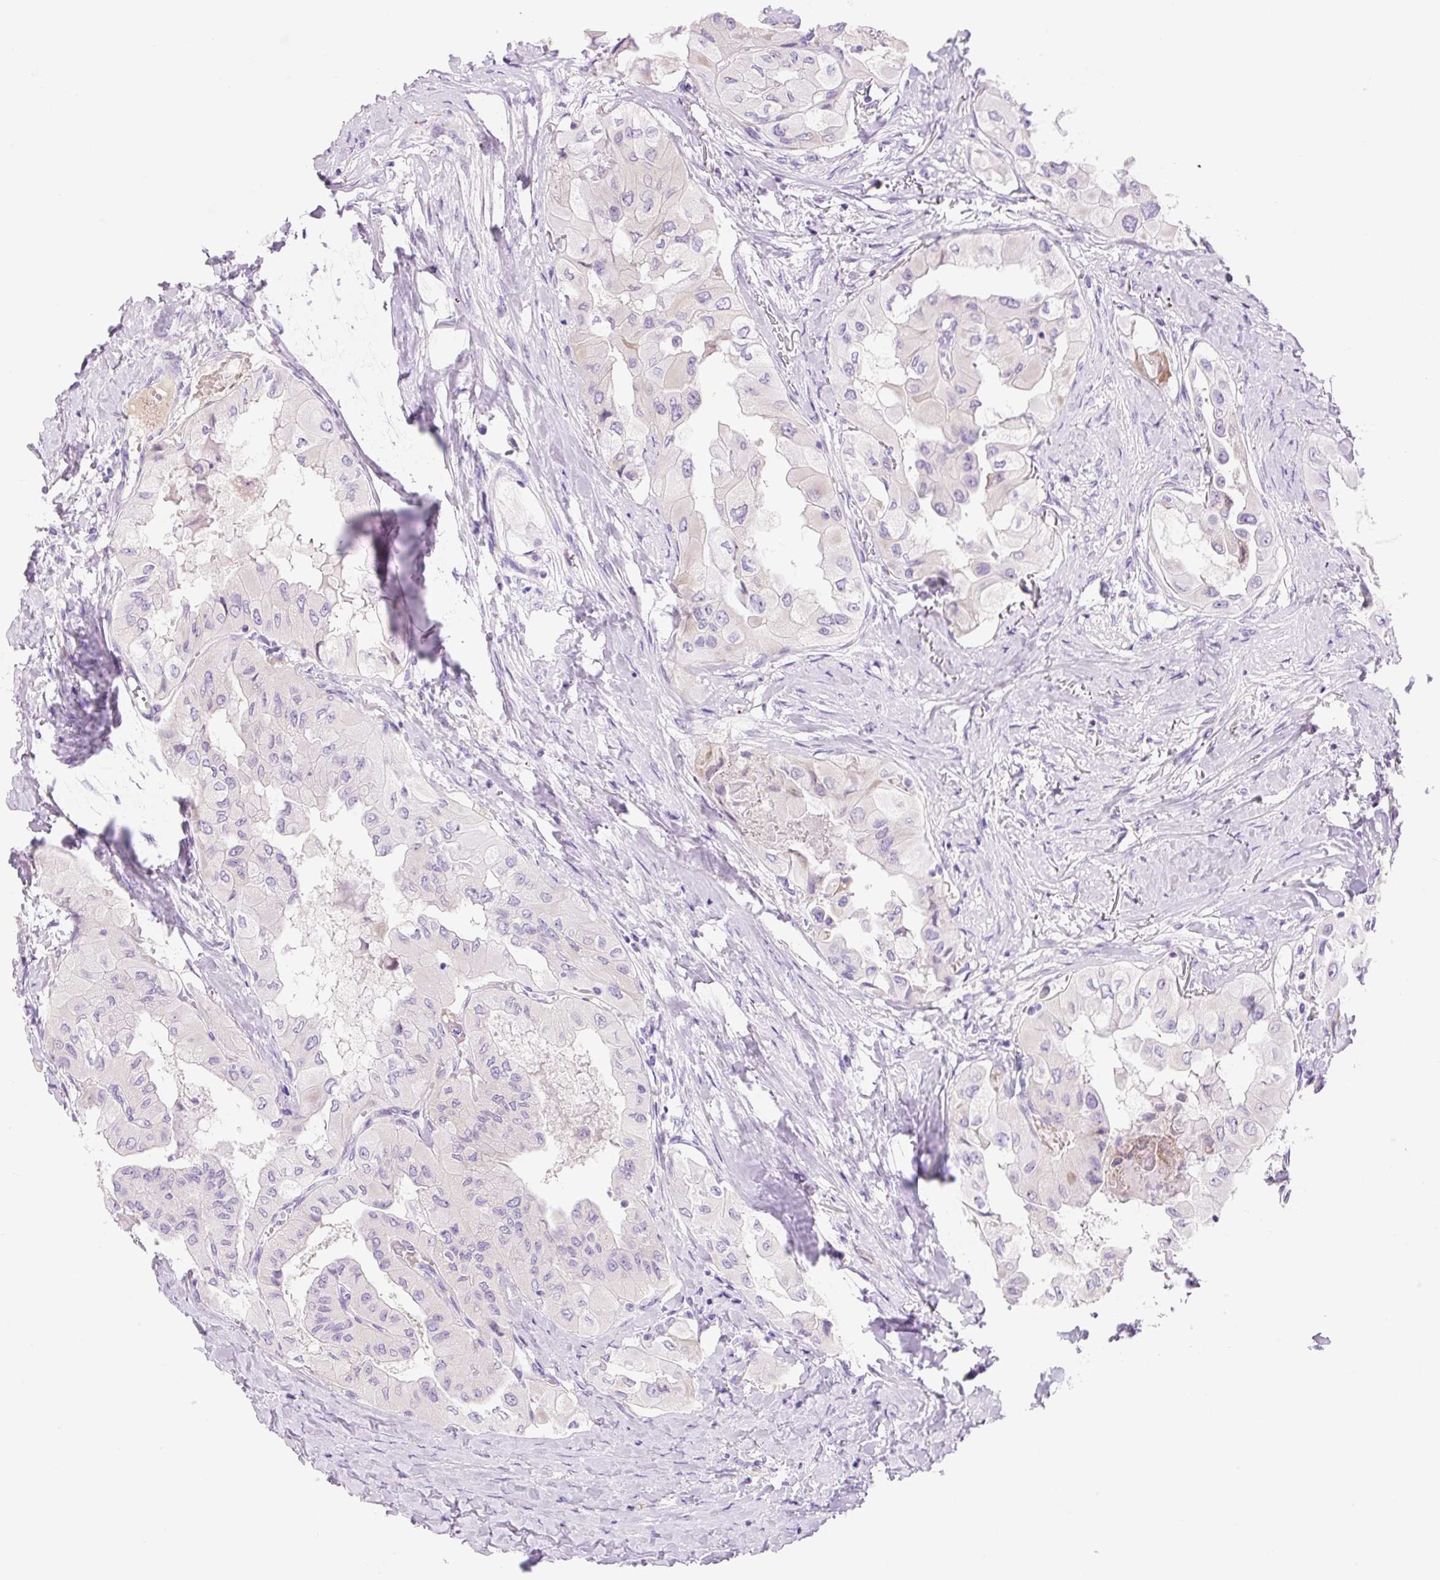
{"staining": {"intensity": "negative", "quantity": "none", "location": "none"}, "tissue": "thyroid cancer", "cell_type": "Tumor cells", "image_type": "cancer", "snomed": [{"axis": "morphology", "description": "Normal tissue, NOS"}, {"axis": "morphology", "description": "Papillary adenocarcinoma, NOS"}, {"axis": "topography", "description": "Thyroid gland"}], "caption": "Immunohistochemical staining of thyroid cancer shows no significant expression in tumor cells. (Stains: DAB (3,3'-diaminobenzidine) immunohistochemistry (IHC) with hematoxylin counter stain, Microscopy: brightfield microscopy at high magnification).", "gene": "ZNF121", "patient": {"sex": "female", "age": 59}}